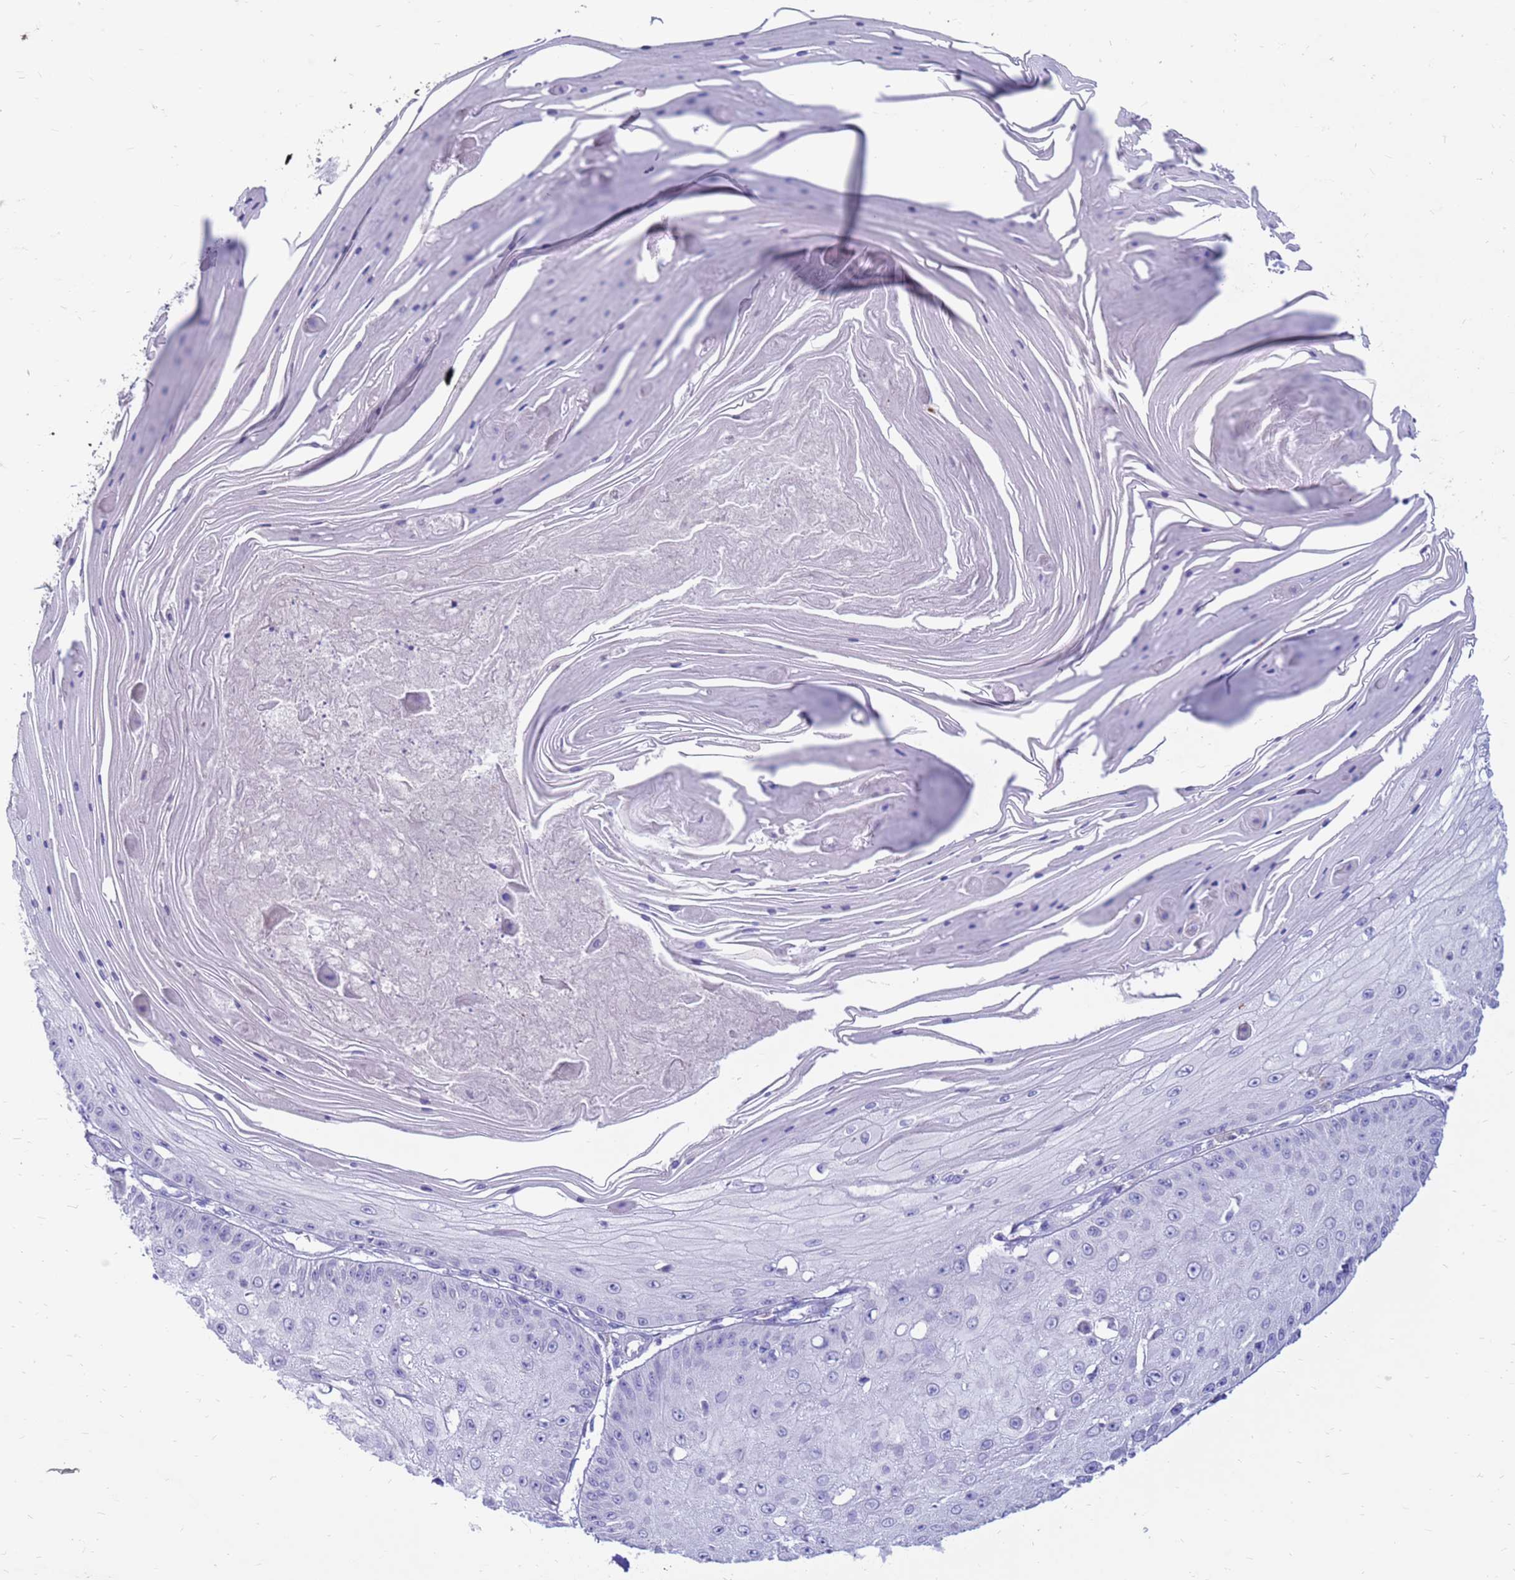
{"staining": {"intensity": "negative", "quantity": "none", "location": "none"}, "tissue": "skin cancer", "cell_type": "Tumor cells", "image_type": "cancer", "snomed": [{"axis": "morphology", "description": "Squamous cell carcinoma, NOS"}, {"axis": "topography", "description": "Skin"}], "caption": "A micrograph of skin squamous cell carcinoma stained for a protein exhibits no brown staining in tumor cells.", "gene": "PDE10A", "patient": {"sex": "male", "age": 70}}